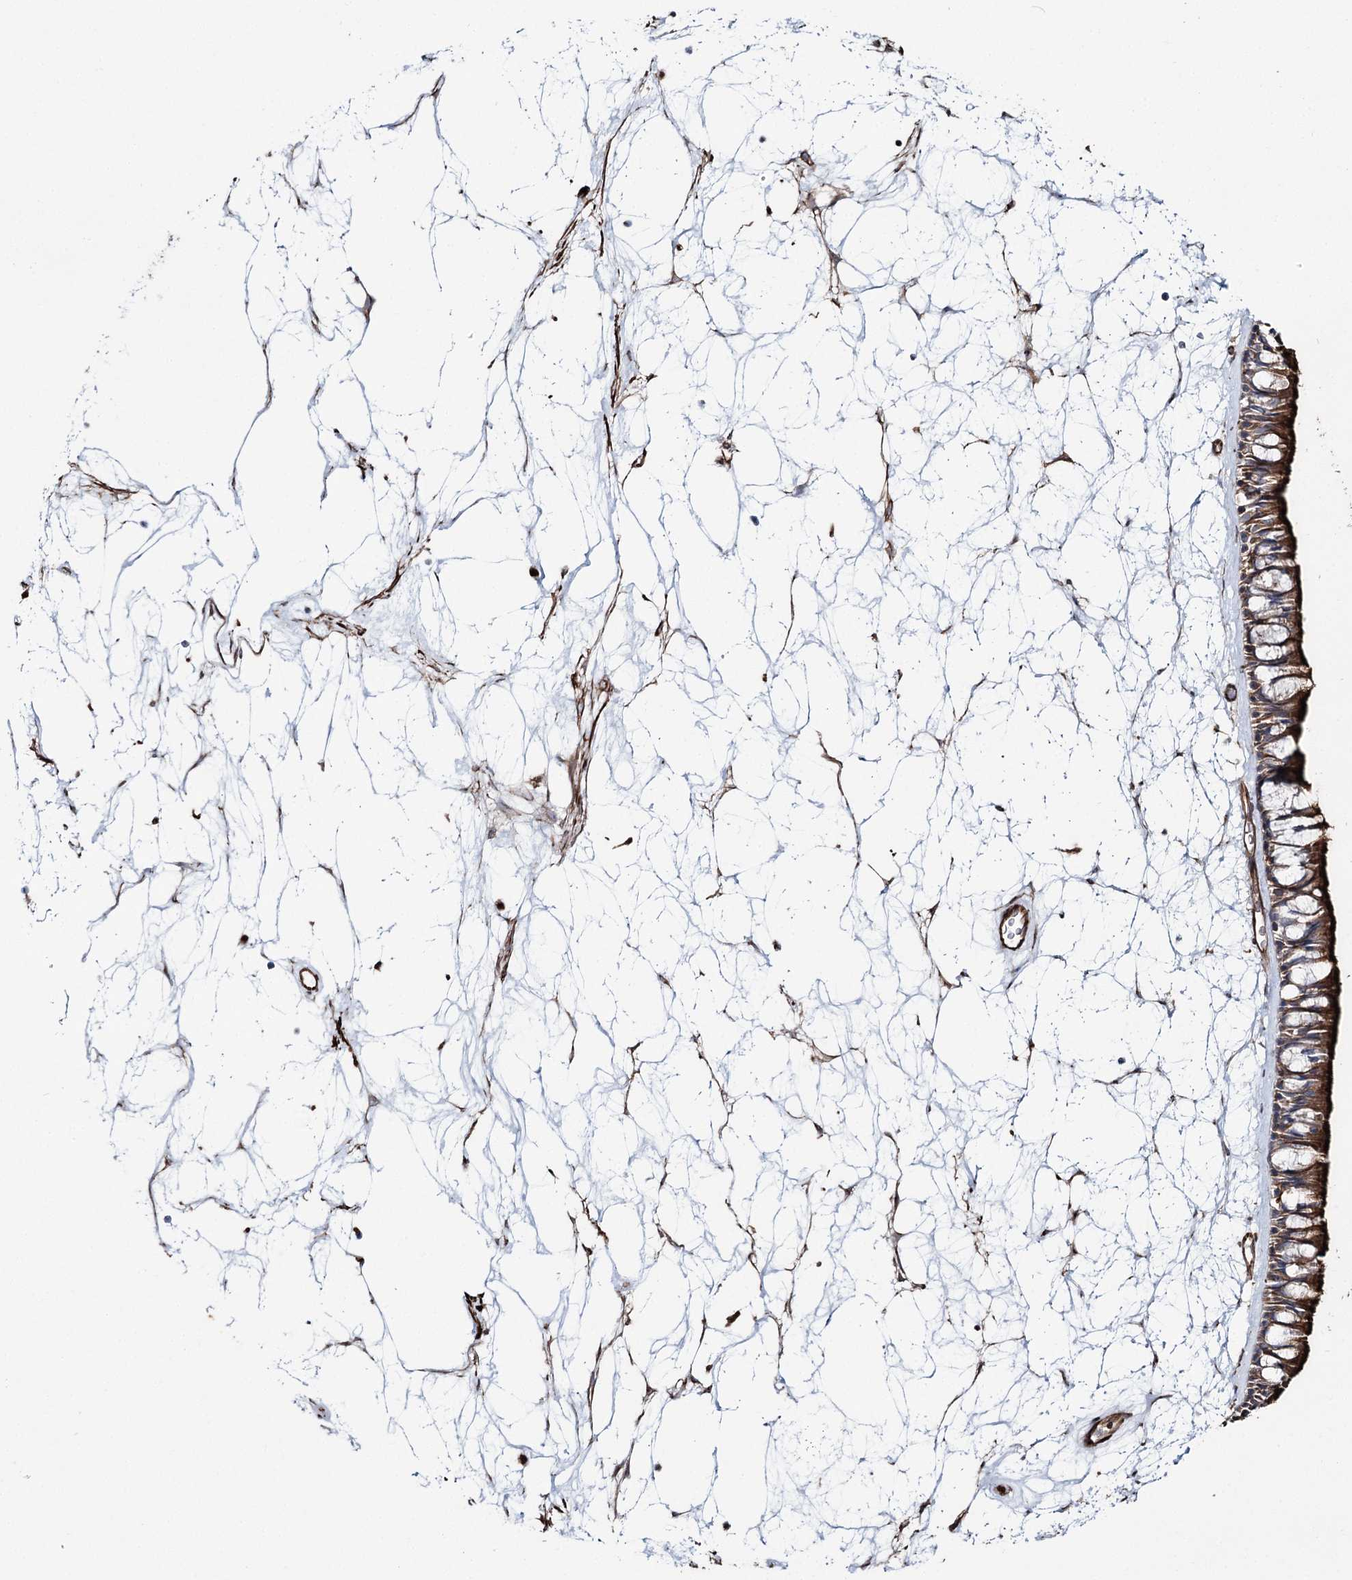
{"staining": {"intensity": "strong", "quantity": ">75%", "location": "cytoplasmic/membranous"}, "tissue": "nasopharynx", "cell_type": "Respiratory epithelial cells", "image_type": "normal", "snomed": [{"axis": "morphology", "description": "Normal tissue, NOS"}, {"axis": "topography", "description": "Nasopharynx"}], "caption": "IHC staining of normal nasopharynx, which demonstrates high levels of strong cytoplasmic/membranous expression in about >75% of respiratory epithelial cells indicating strong cytoplasmic/membranous protein expression. The staining was performed using DAB (brown) for protein detection and nuclei were counterstained in hematoxylin (blue).", "gene": "SUMF1", "patient": {"sex": "male", "age": 64}}